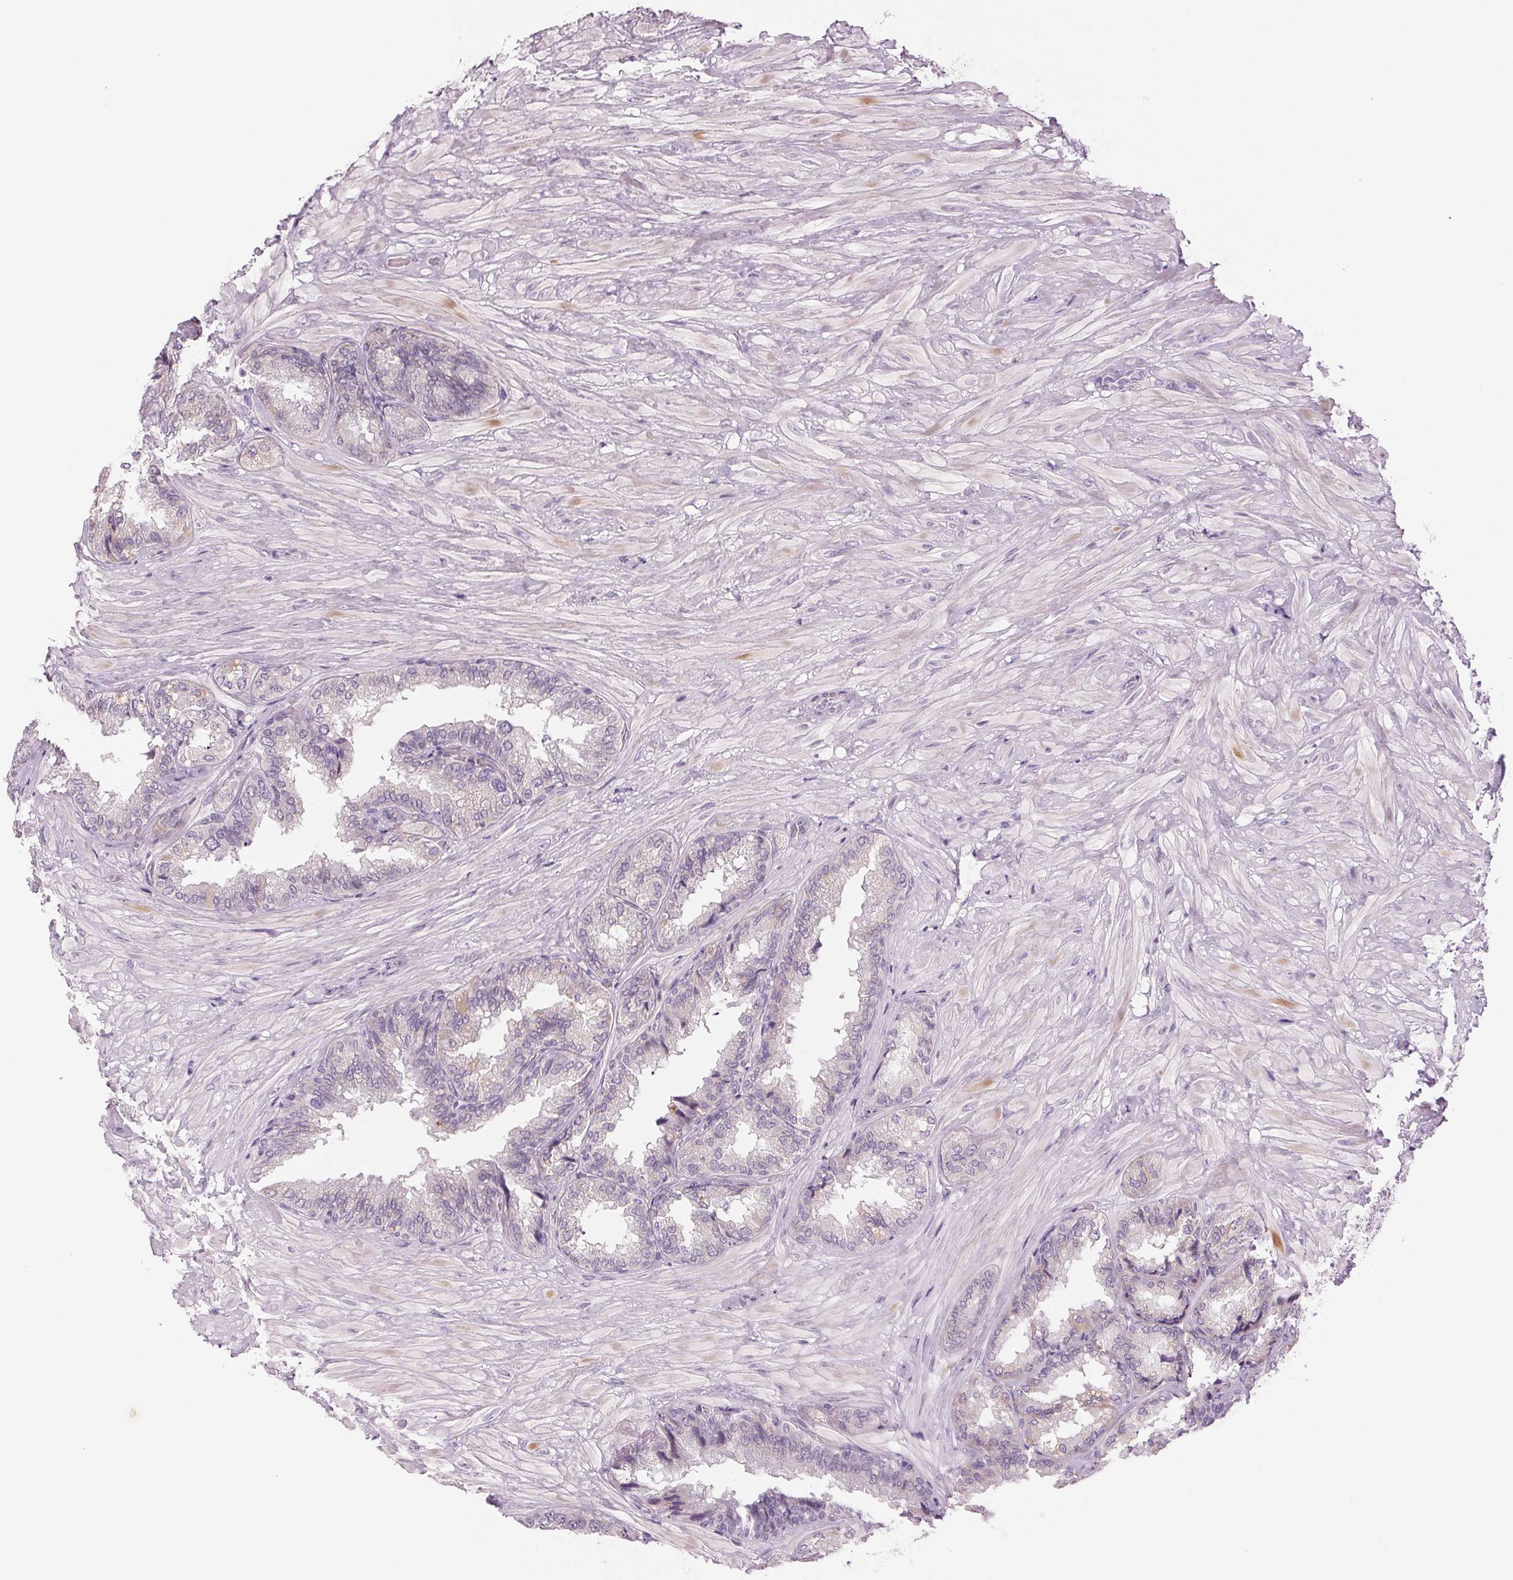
{"staining": {"intensity": "weak", "quantity": "<25%", "location": "cytoplasmic/membranous"}, "tissue": "seminal vesicle", "cell_type": "Glandular cells", "image_type": "normal", "snomed": [{"axis": "morphology", "description": "Normal tissue, NOS"}, {"axis": "topography", "description": "Seminal veicle"}], "caption": "An image of human seminal vesicle is negative for staining in glandular cells. (Stains: DAB immunohistochemistry (IHC) with hematoxylin counter stain, Microscopy: brightfield microscopy at high magnification).", "gene": "HSF5", "patient": {"sex": "male", "age": 68}}